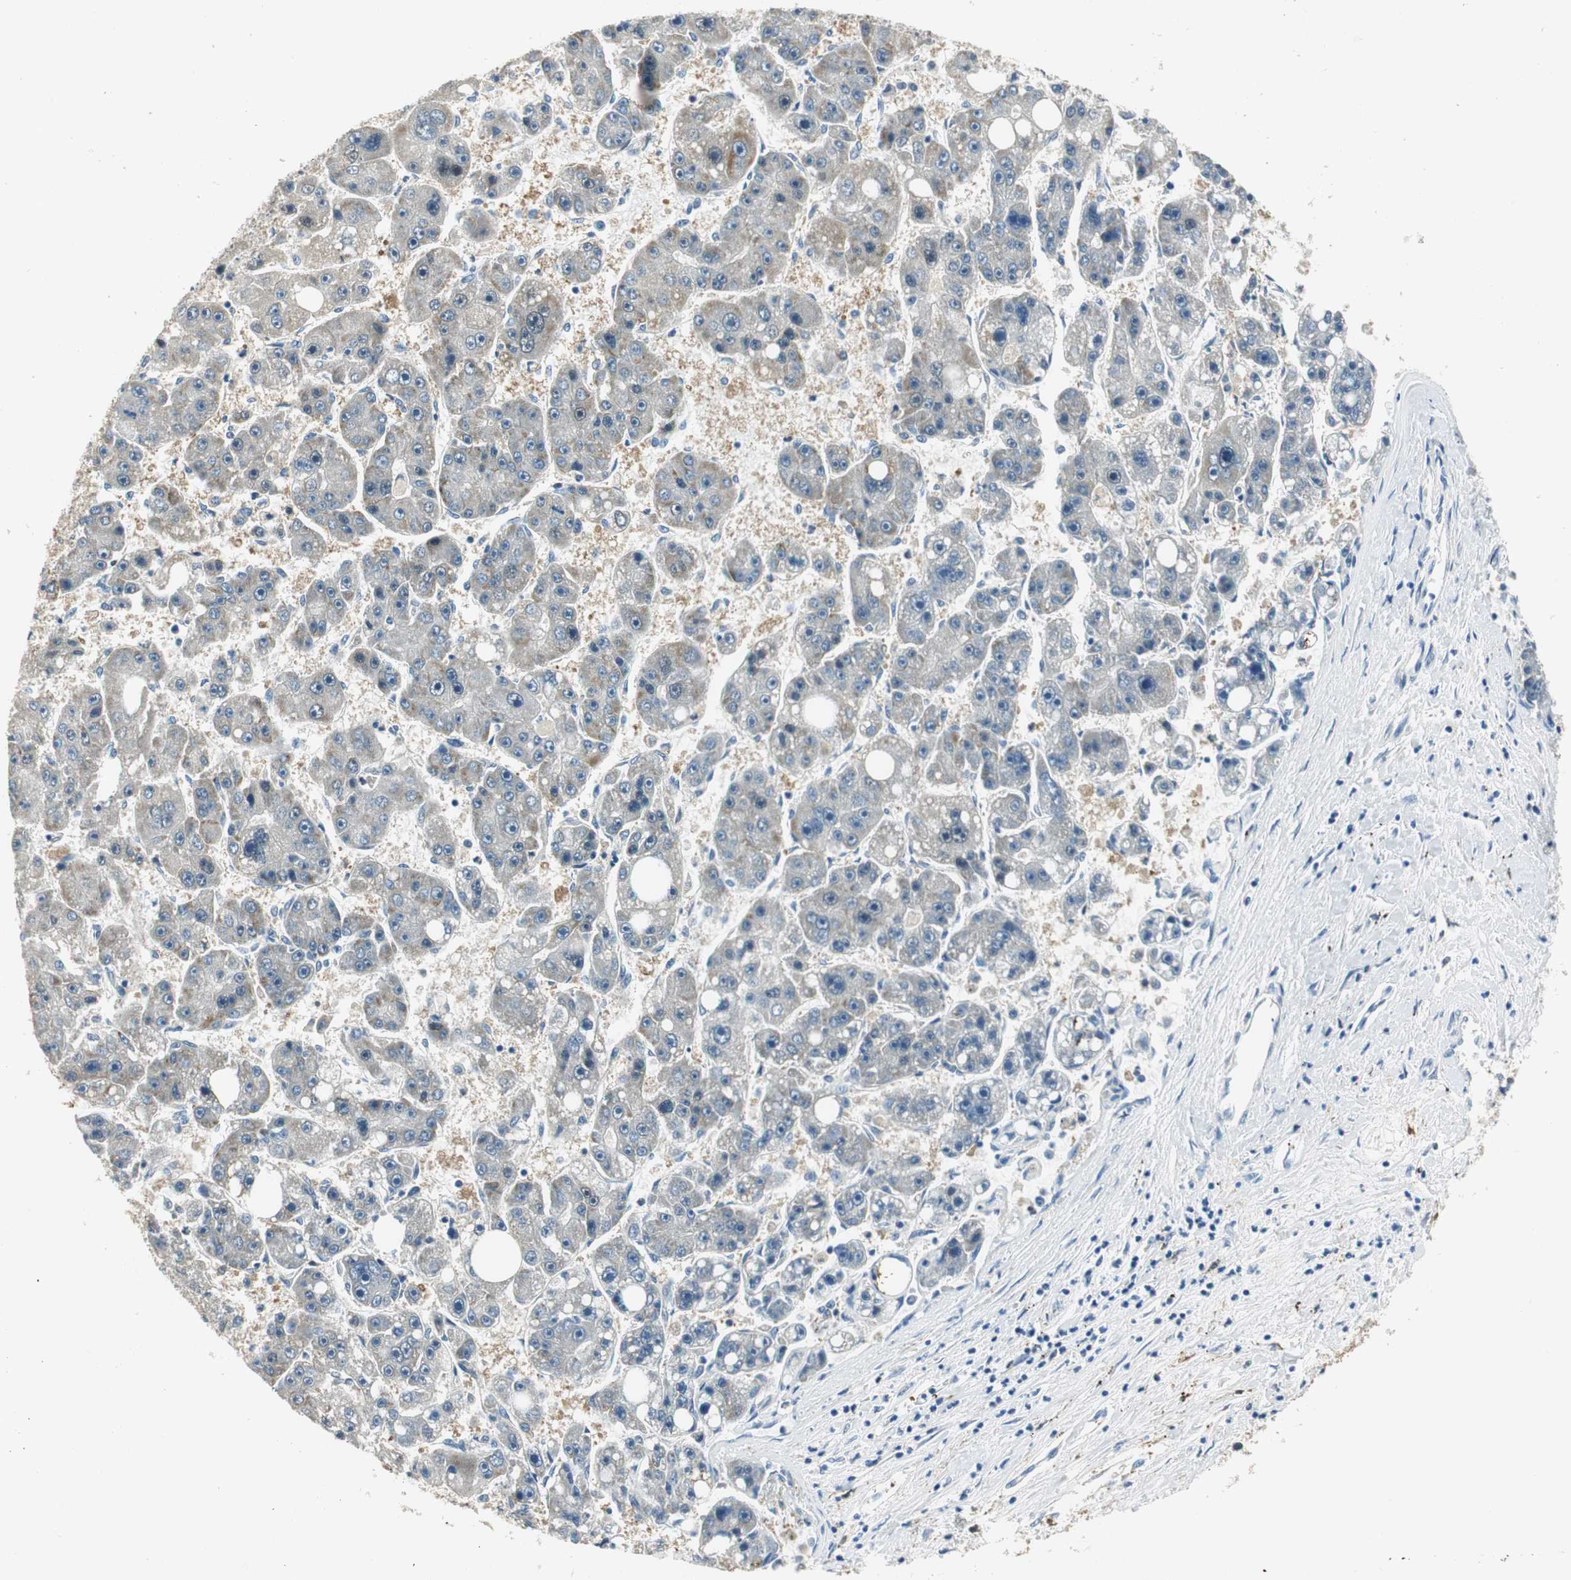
{"staining": {"intensity": "weak", "quantity": "<25%", "location": "cytoplasmic/membranous"}, "tissue": "liver cancer", "cell_type": "Tumor cells", "image_type": "cancer", "snomed": [{"axis": "morphology", "description": "Carcinoma, Hepatocellular, NOS"}, {"axis": "topography", "description": "Liver"}], "caption": "IHC of human hepatocellular carcinoma (liver) shows no positivity in tumor cells.", "gene": "ME1", "patient": {"sex": "female", "age": 61}}